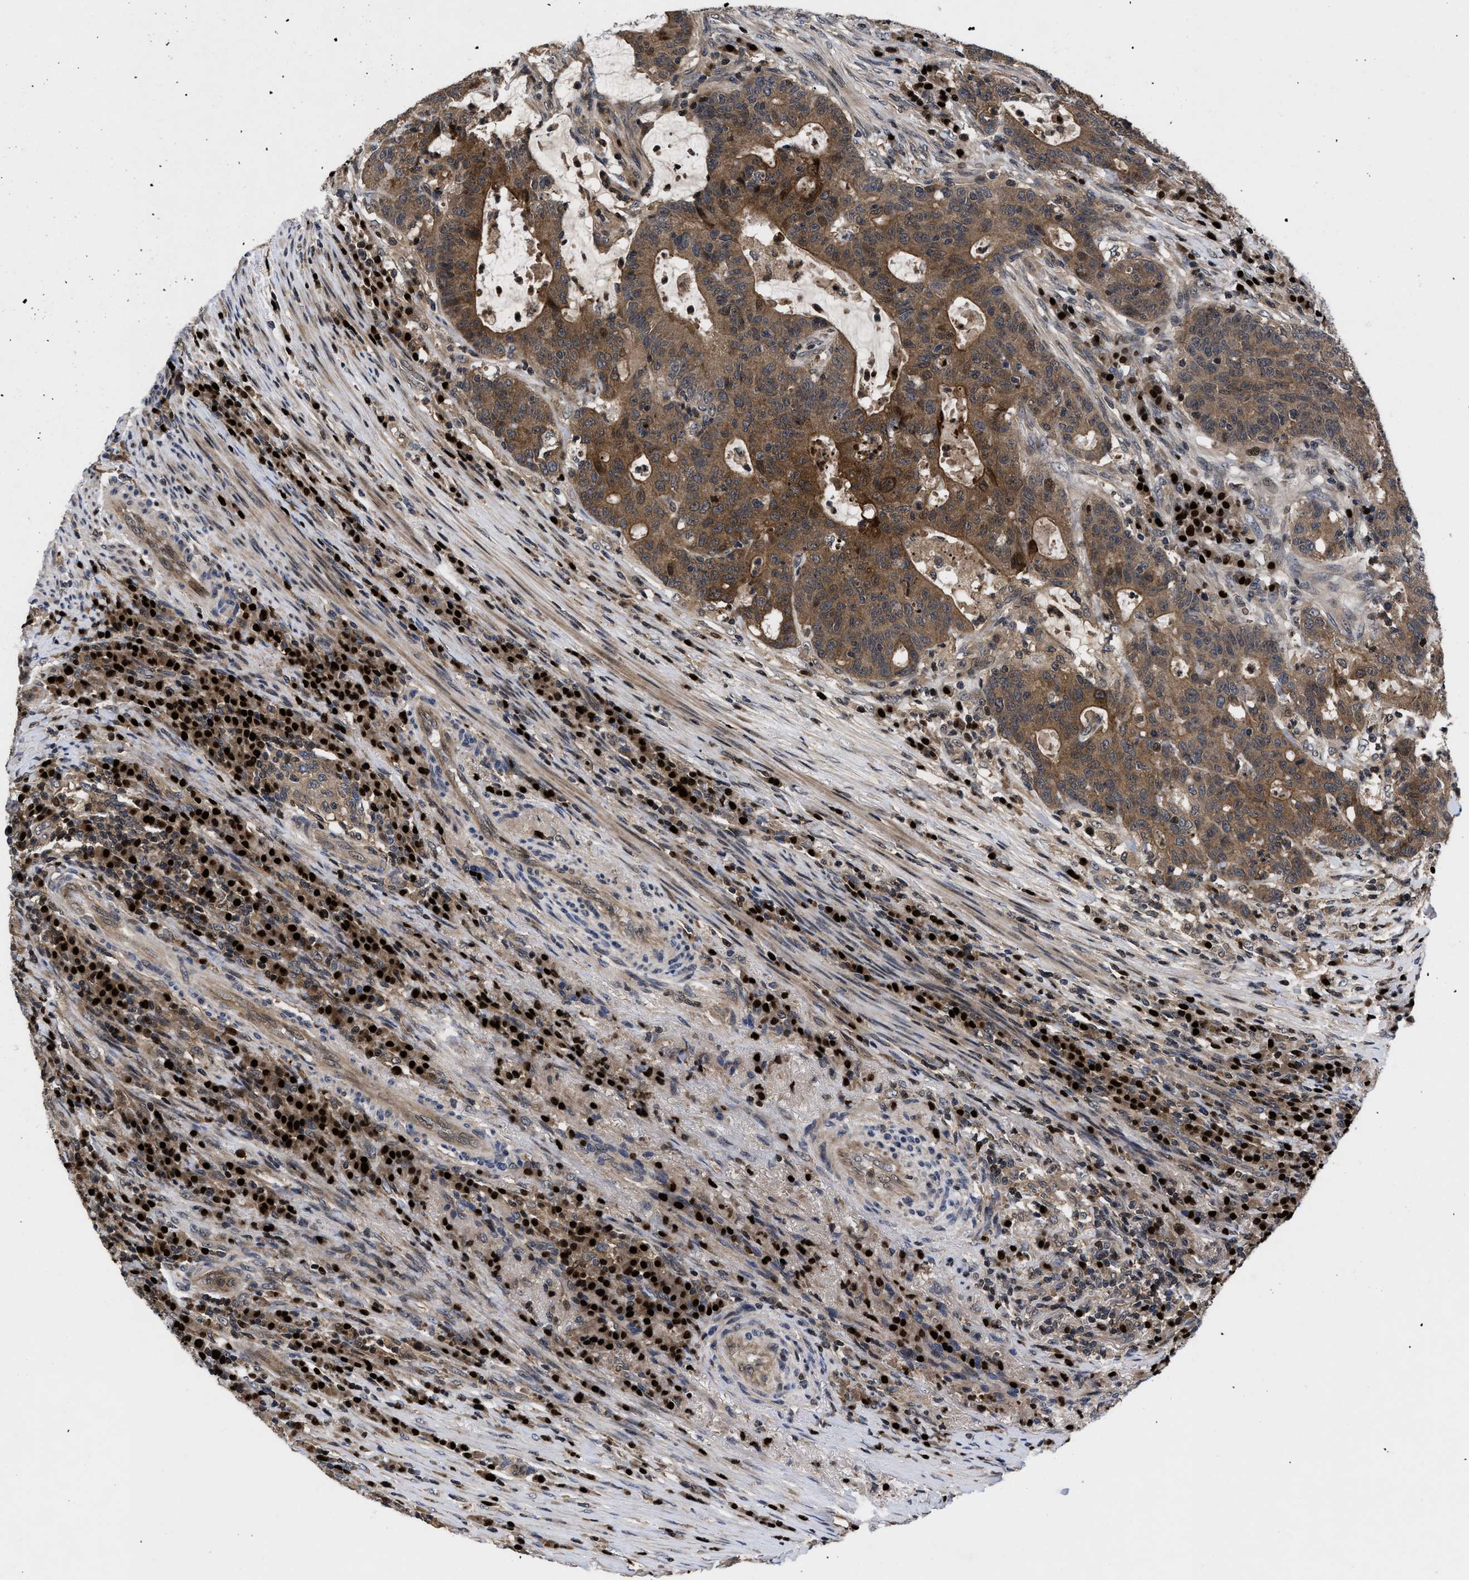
{"staining": {"intensity": "moderate", "quantity": ">75%", "location": "cytoplasmic/membranous"}, "tissue": "colorectal cancer", "cell_type": "Tumor cells", "image_type": "cancer", "snomed": [{"axis": "morphology", "description": "Normal tissue, NOS"}, {"axis": "morphology", "description": "Adenocarcinoma, NOS"}, {"axis": "topography", "description": "Colon"}], "caption": "Adenocarcinoma (colorectal) tissue displays moderate cytoplasmic/membranous positivity in about >75% of tumor cells, visualized by immunohistochemistry.", "gene": "FAM200A", "patient": {"sex": "female", "age": 75}}